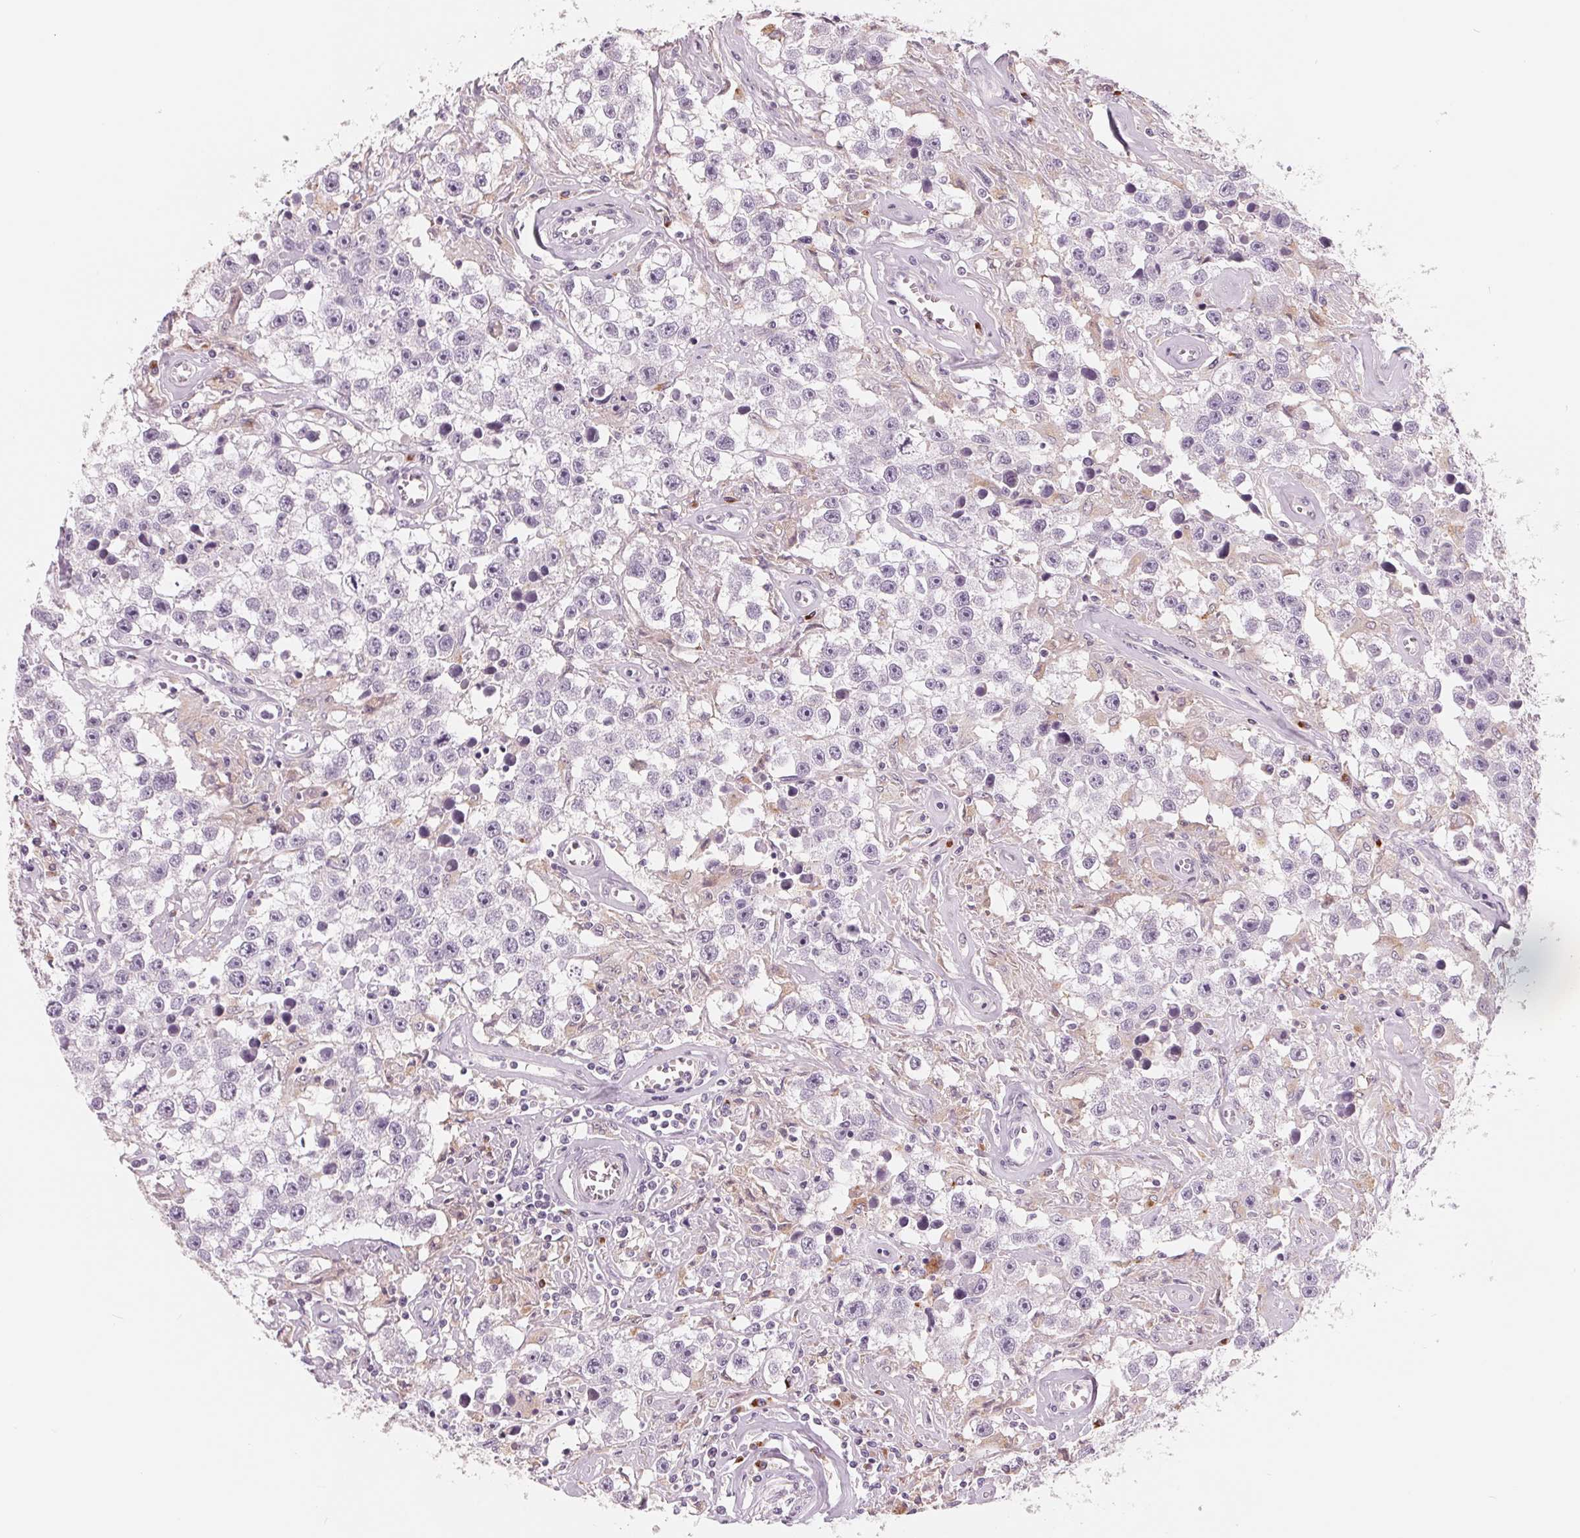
{"staining": {"intensity": "negative", "quantity": "none", "location": "none"}, "tissue": "testis cancer", "cell_type": "Tumor cells", "image_type": "cancer", "snomed": [{"axis": "morphology", "description": "Seminoma, NOS"}, {"axis": "topography", "description": "Testis"}], "caption": "Immunohistochemistry (IHC) image of human testis cancer (seminoma) stained for a protein (brown), which shows no expression in tumor cells.", "gene": "IL9R", "patient": {"sex": "male", "age": 43}}